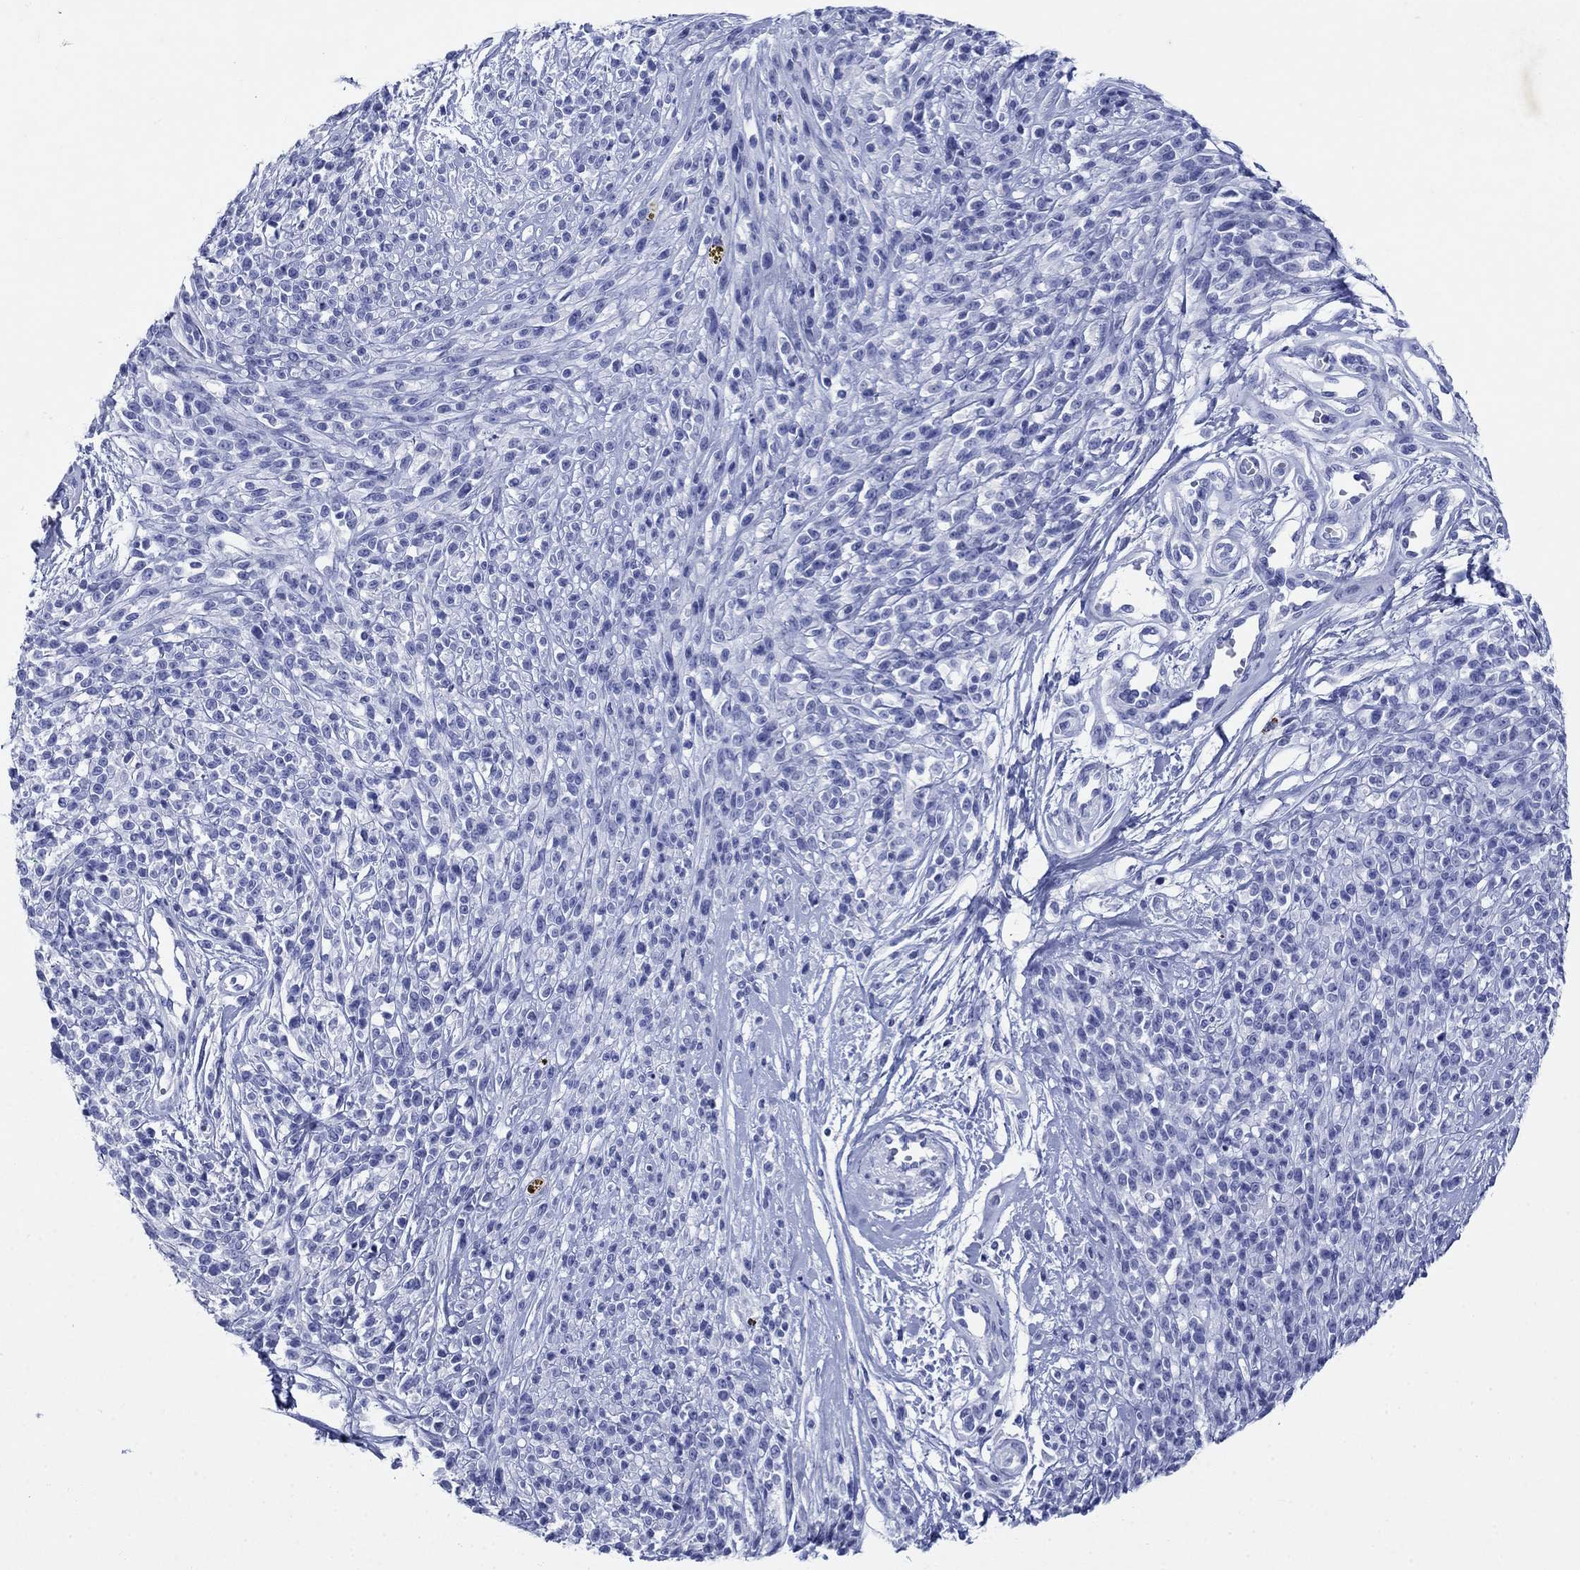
{"staining": {"intensity": "negative", "quantity": "none", "location": "none"}, "tissue": "melanoma", "cell_type": "Tumor cells", "image_type": "cancer", "snomed": [{"axis": "morphology", "description": "Malignant melanoma, NOS"}, {"axis": "topography", "description": "Skin"}, {"axis": "topography", "description": "Skin of trunk"}], "caption": "There is no significant staining in tumor cells of melanoma.", "gene": "AZU1", "patient": {"sex": "male", "age": 74}}